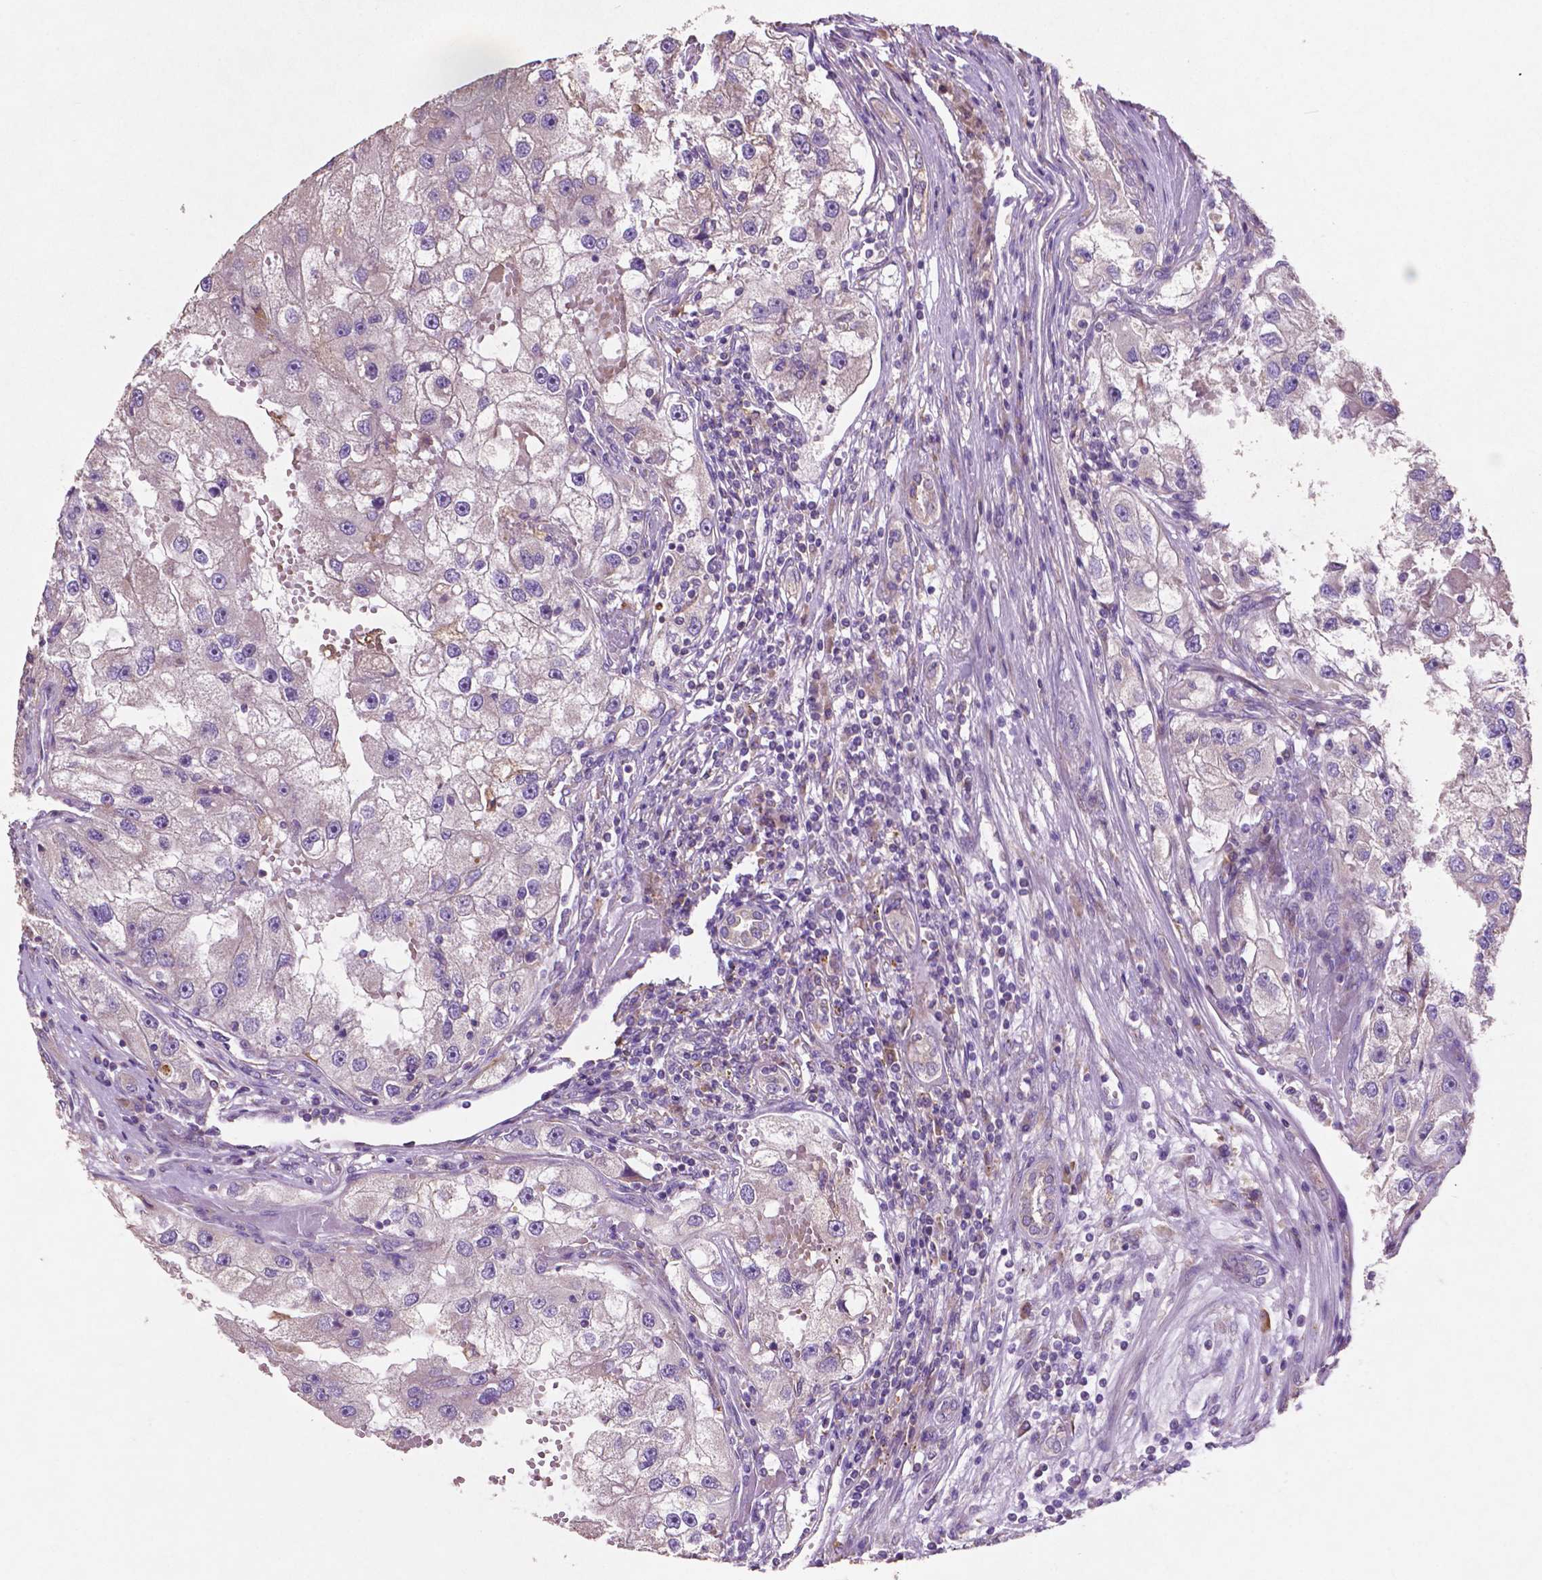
{"staining": {"intensity": "negative", "quantity": "none", "location": "none"}, "tissue": "renal cancer", "cell_type": "Tumor cells", "image_type": "cancer", "snomed": [{"axis": "morphology", "description": "Adenocarcinoma, NOS"}, {"axis": "topography", "description": "Kidney"}], "caption": "A high-resolution histopathology image shows immunohistochemistry staining of renal adenocarcinoma, which shows no significant positivity in tumor cells. Nuclei are stained in blue.", "gene": "MBTPS1", "patient": {"sex": "male", "age": 63}}